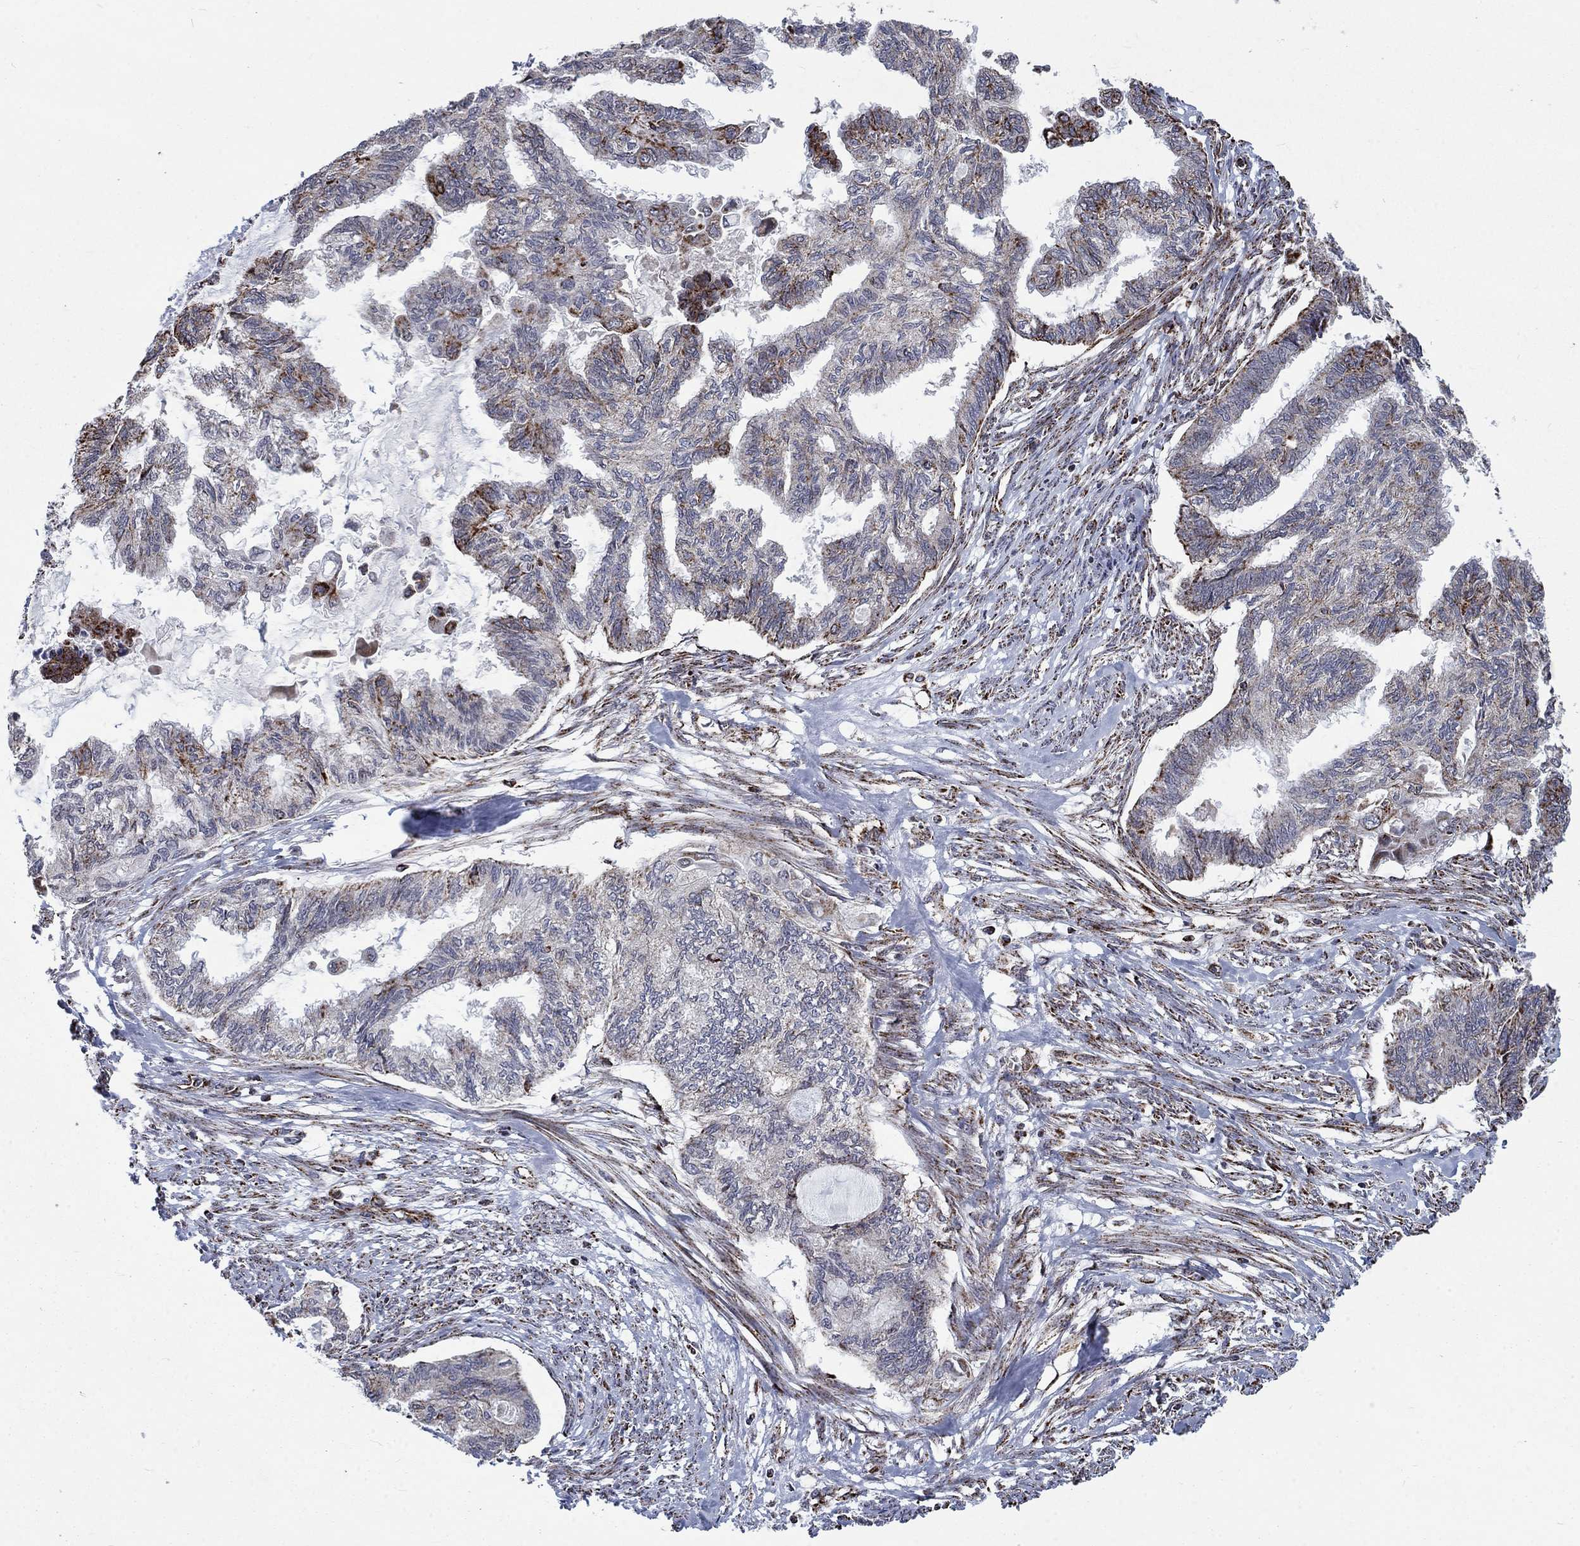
{"staining": {"intensity": "strong", "quantity": "<25%", "location": "cytoplasmic/membranous"}, "tissue": "endometrial cancer", "cell_type": "Tumor cells", "image_type": "cancer", "snomed": [{"axis": "morphology", "description": "Adenocarcinoma, NOS"}, {"axis": "topography", "description": "Endometrium"}], "caption": "Endometrial cancer (adenocarcinoma) was stained to show a protein in brown. There is medium levels of strong cytoplasmic/membranous staining in about <25% of tumor cells.", "gene": "MOAP1", "patient": {"sex": "female", "age": 86}}